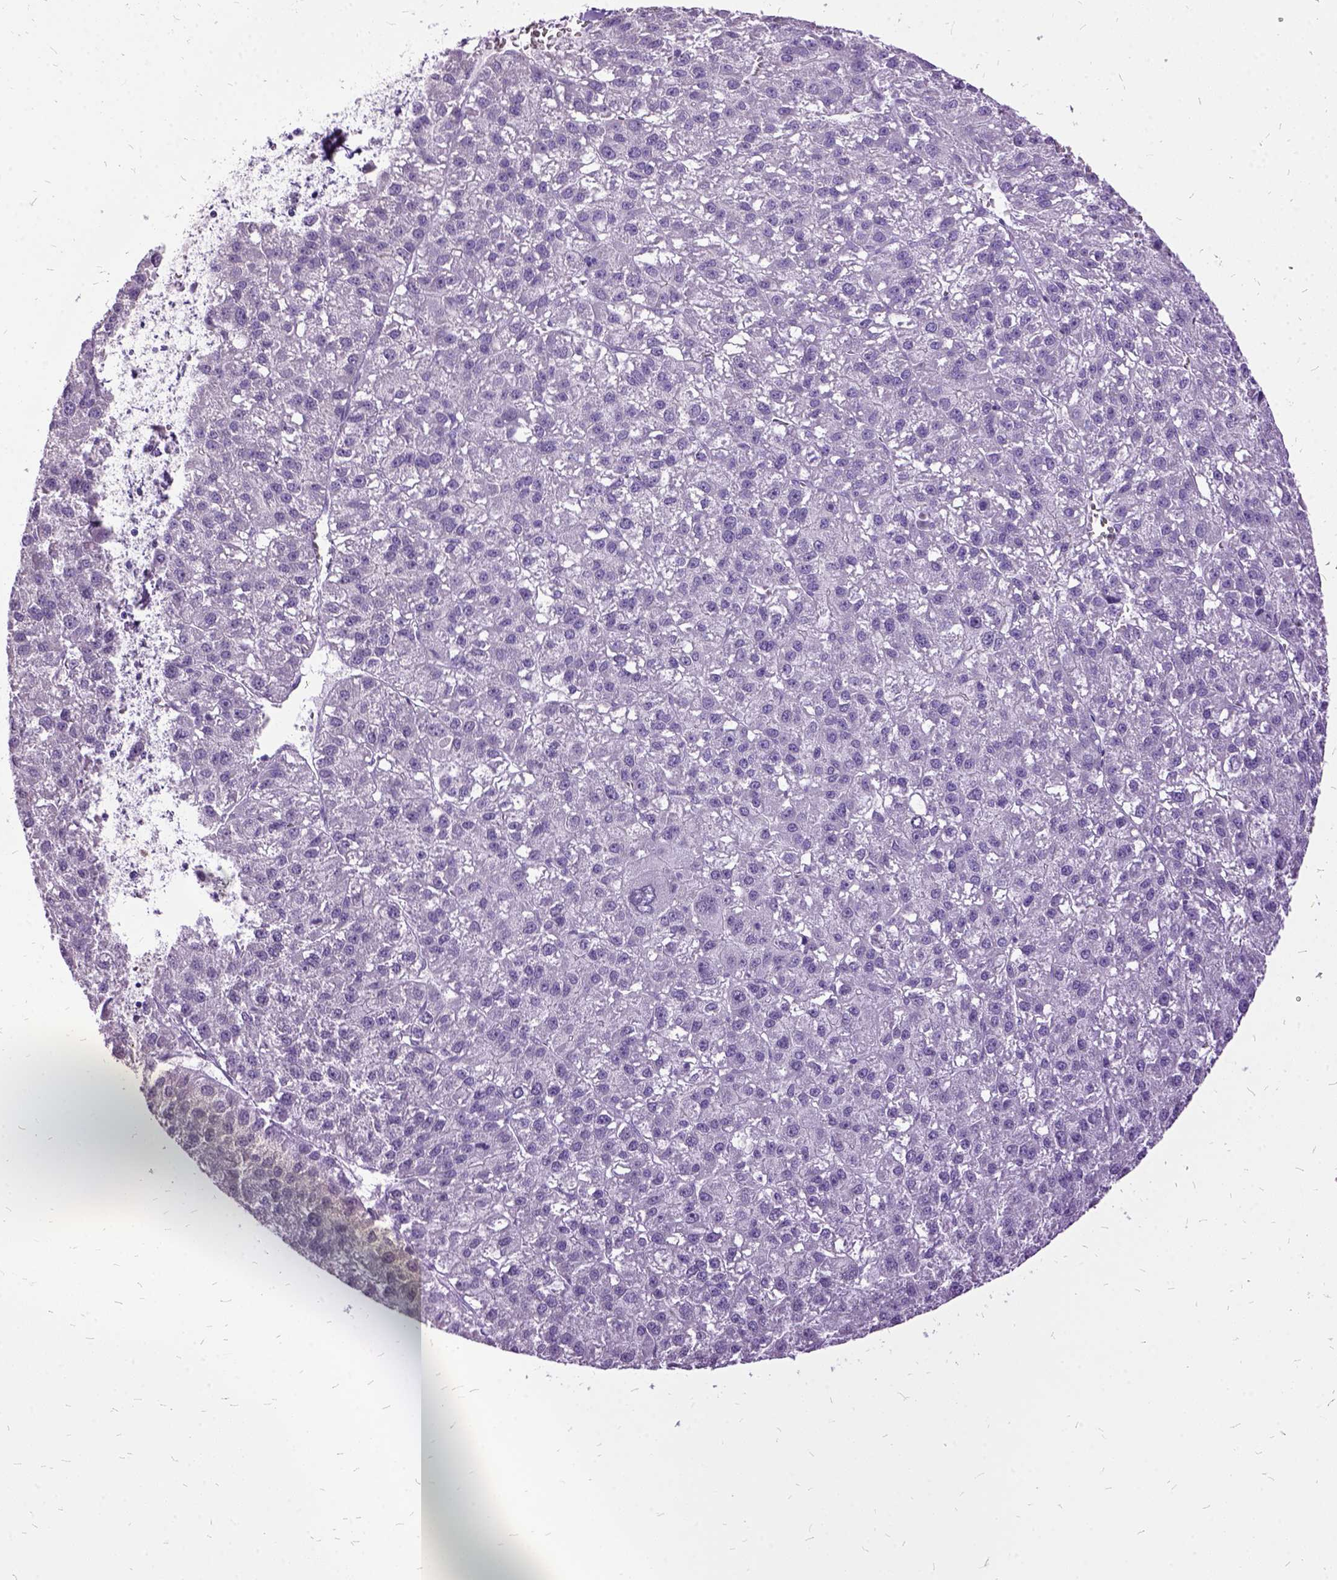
{"staining": {"intensity": "negative", "quantity": "none", "location": "none"}, "tissue": "liver cancer", "cell_type": "Tumor cells", "image_type": "cancer", "snomed": [{"axis": "morphology", "description": "Carcinoma, Hepatocellular, NOS"}, {"axis": "topography", "description": "Liver"}], "caption": "A micrograph of hepatocellular carcinoma (liver) stained for a protein demonstrates no brown staining in tumor cells.", "gene": "MME", "patient": {"sex": "female", "age": 70}}